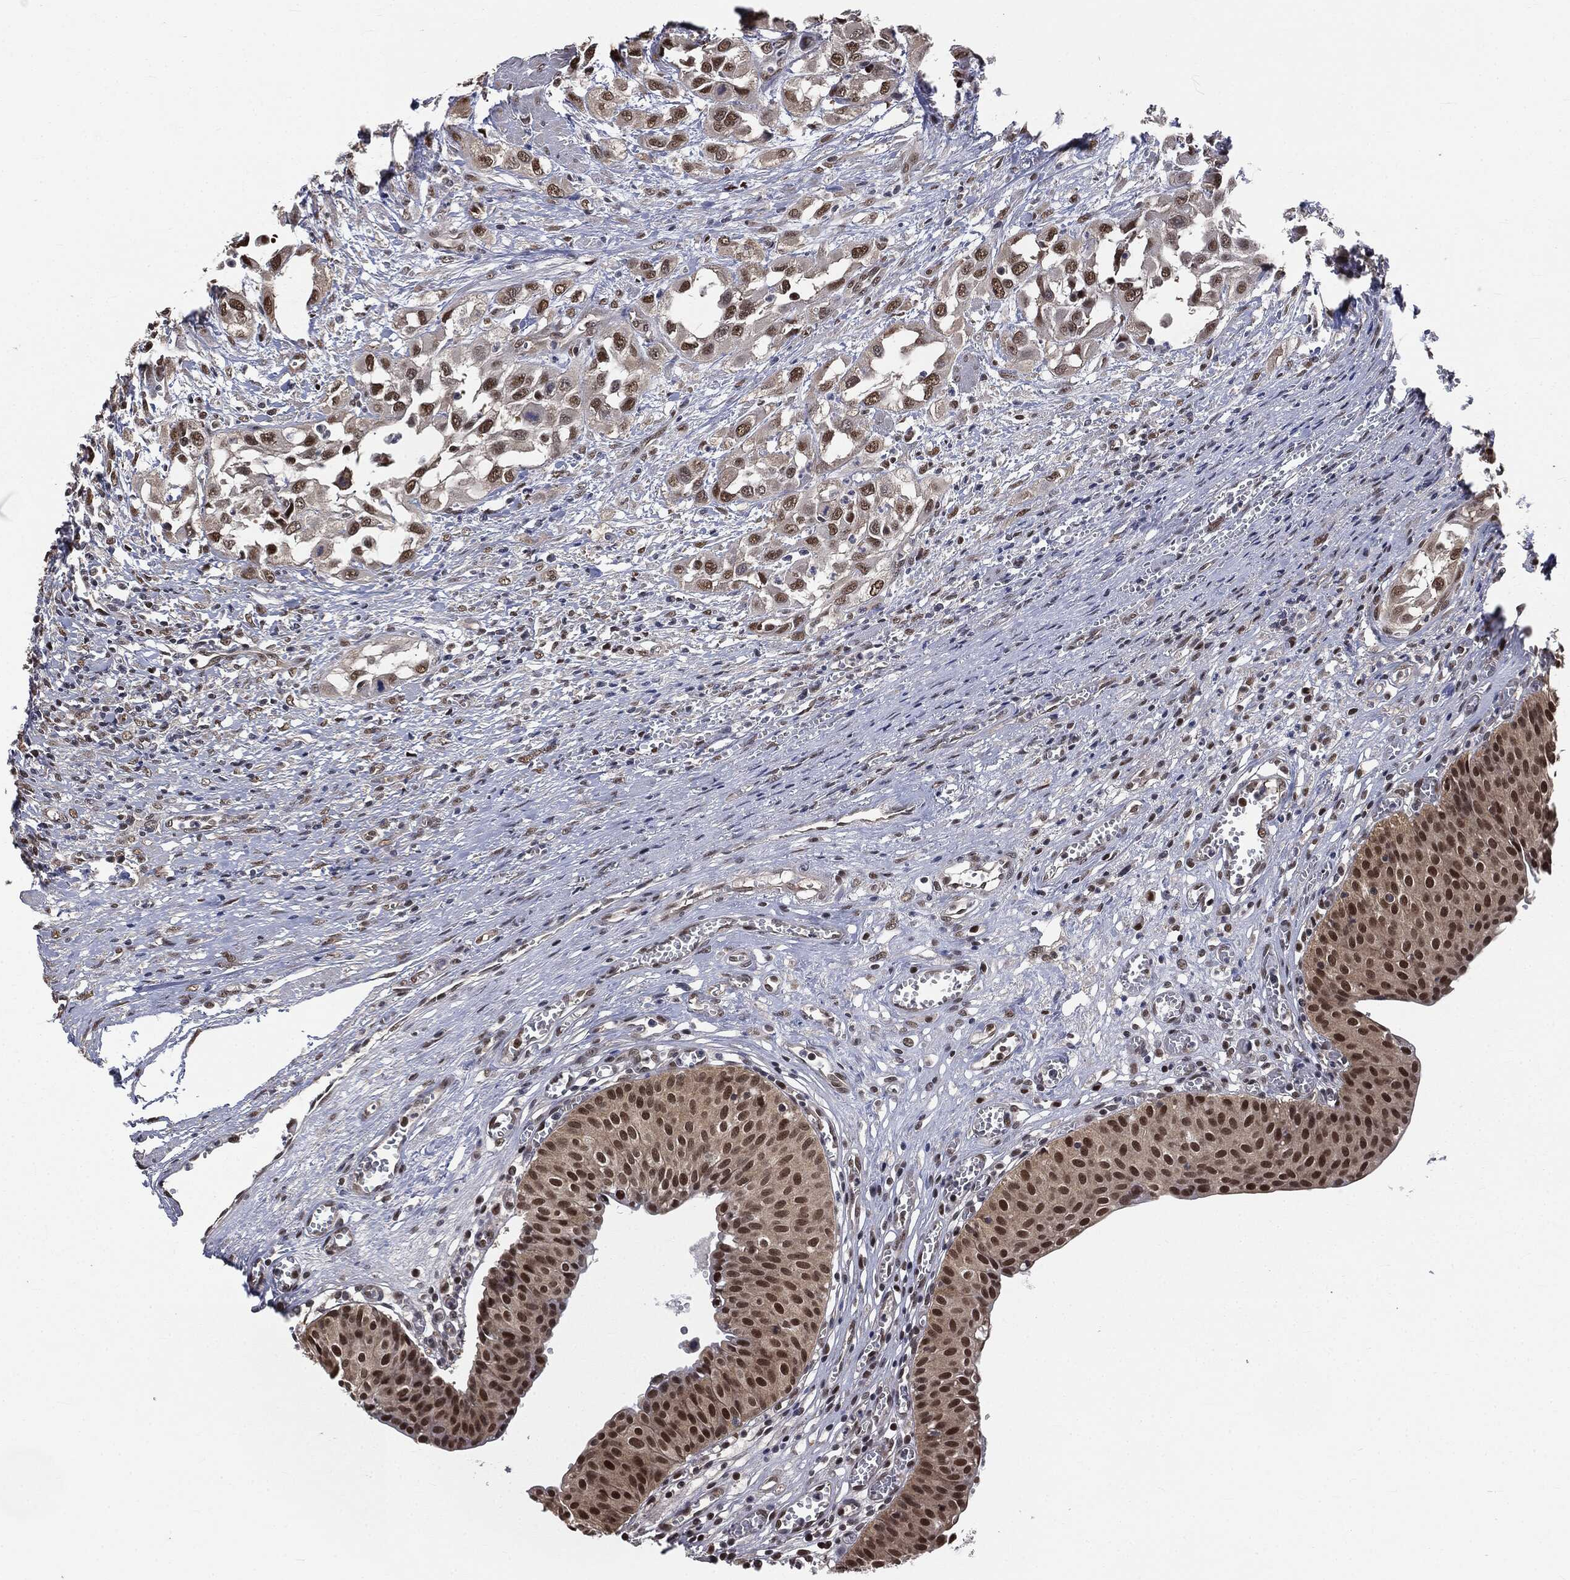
{"staining": {"intensity": "strong", "quantity": "25%-75%", "location": "nuclear"}, "tissue": "urinary bladder", "cell_type": "Urothelial cells", "image_type": "normal", "snomed": [{"axis": "morphology", "description": "Normal tissue, NOS"}, {"axis": "morphology", "description": "Urothelial carcinoma, NOS"}, {"axis": "morphology", "description": "Urothelial carcinoma, High grade"}, {"axis": "topography", "description": "Urinary bladder"}], "caption": "Immunohistochemical staining of unremarkable urinary bladder demonstrates strong nuclear protein staining in about 25%-75% of urothelial cells.", "gene": "SHLD2", "patient": {"sex": "male", "age": 57}}